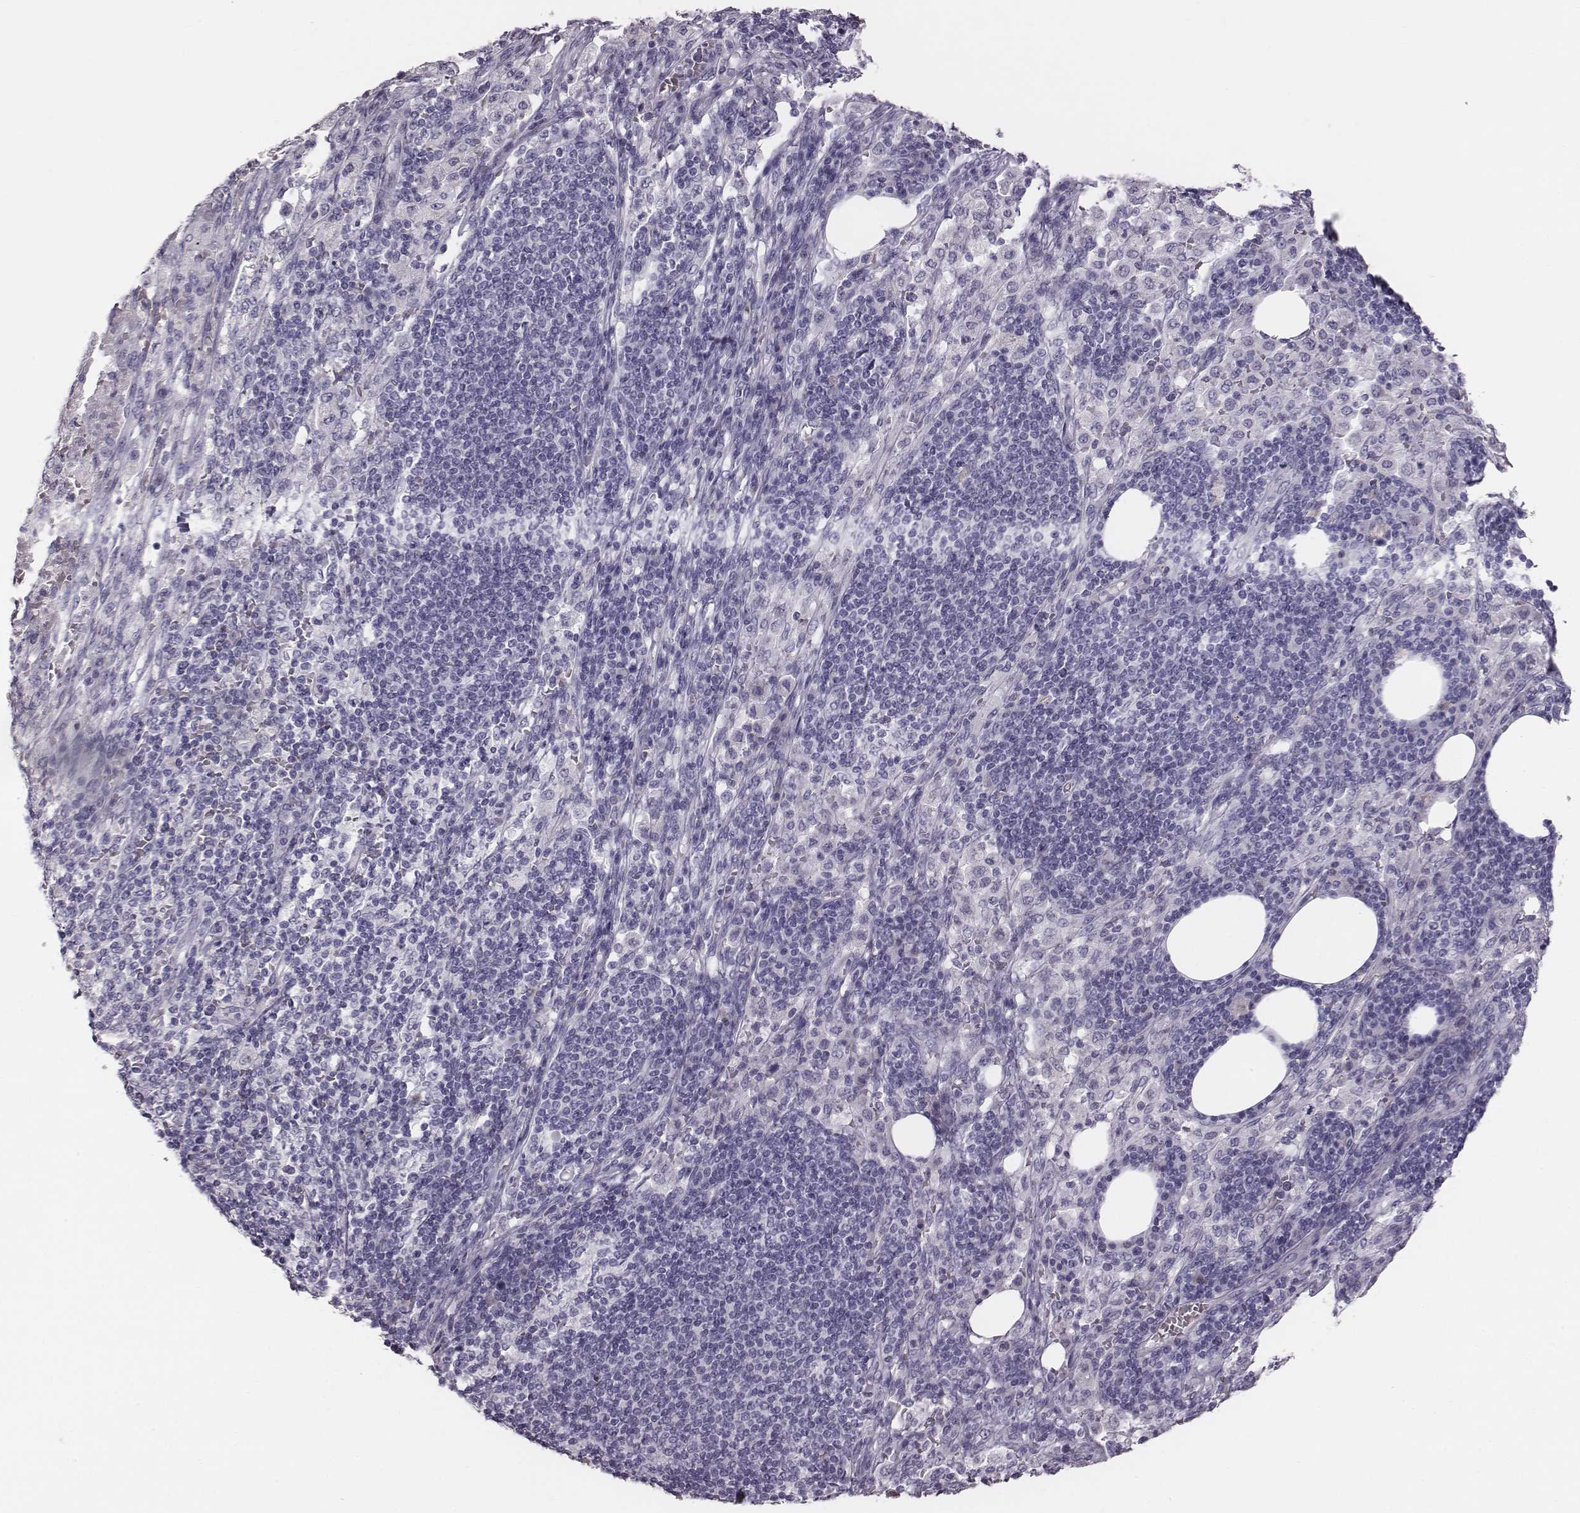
{"staining": {"intensity": "negative", "quantity": "none", "location": "none"}, "tissue": "pancreatic cancer", "cell_type": "Tumor cells", "image_type": "cancer", "snomed": [{"axis": "morphology", "description": "Adenocarcinoma, NOS"}, {"axis": "topography", "description": "Pancreas"}], "caption": "The photomicrograph shows no staining of tumor cells in adenocarcinoma (pancreatic). (DAB (3,3'-diaminobenzidine) immunohistochemistry (IHC) with hematoxylin counter stain).", "gene": "CRISP1", "patient": {"sex": "female", "age": 61}}